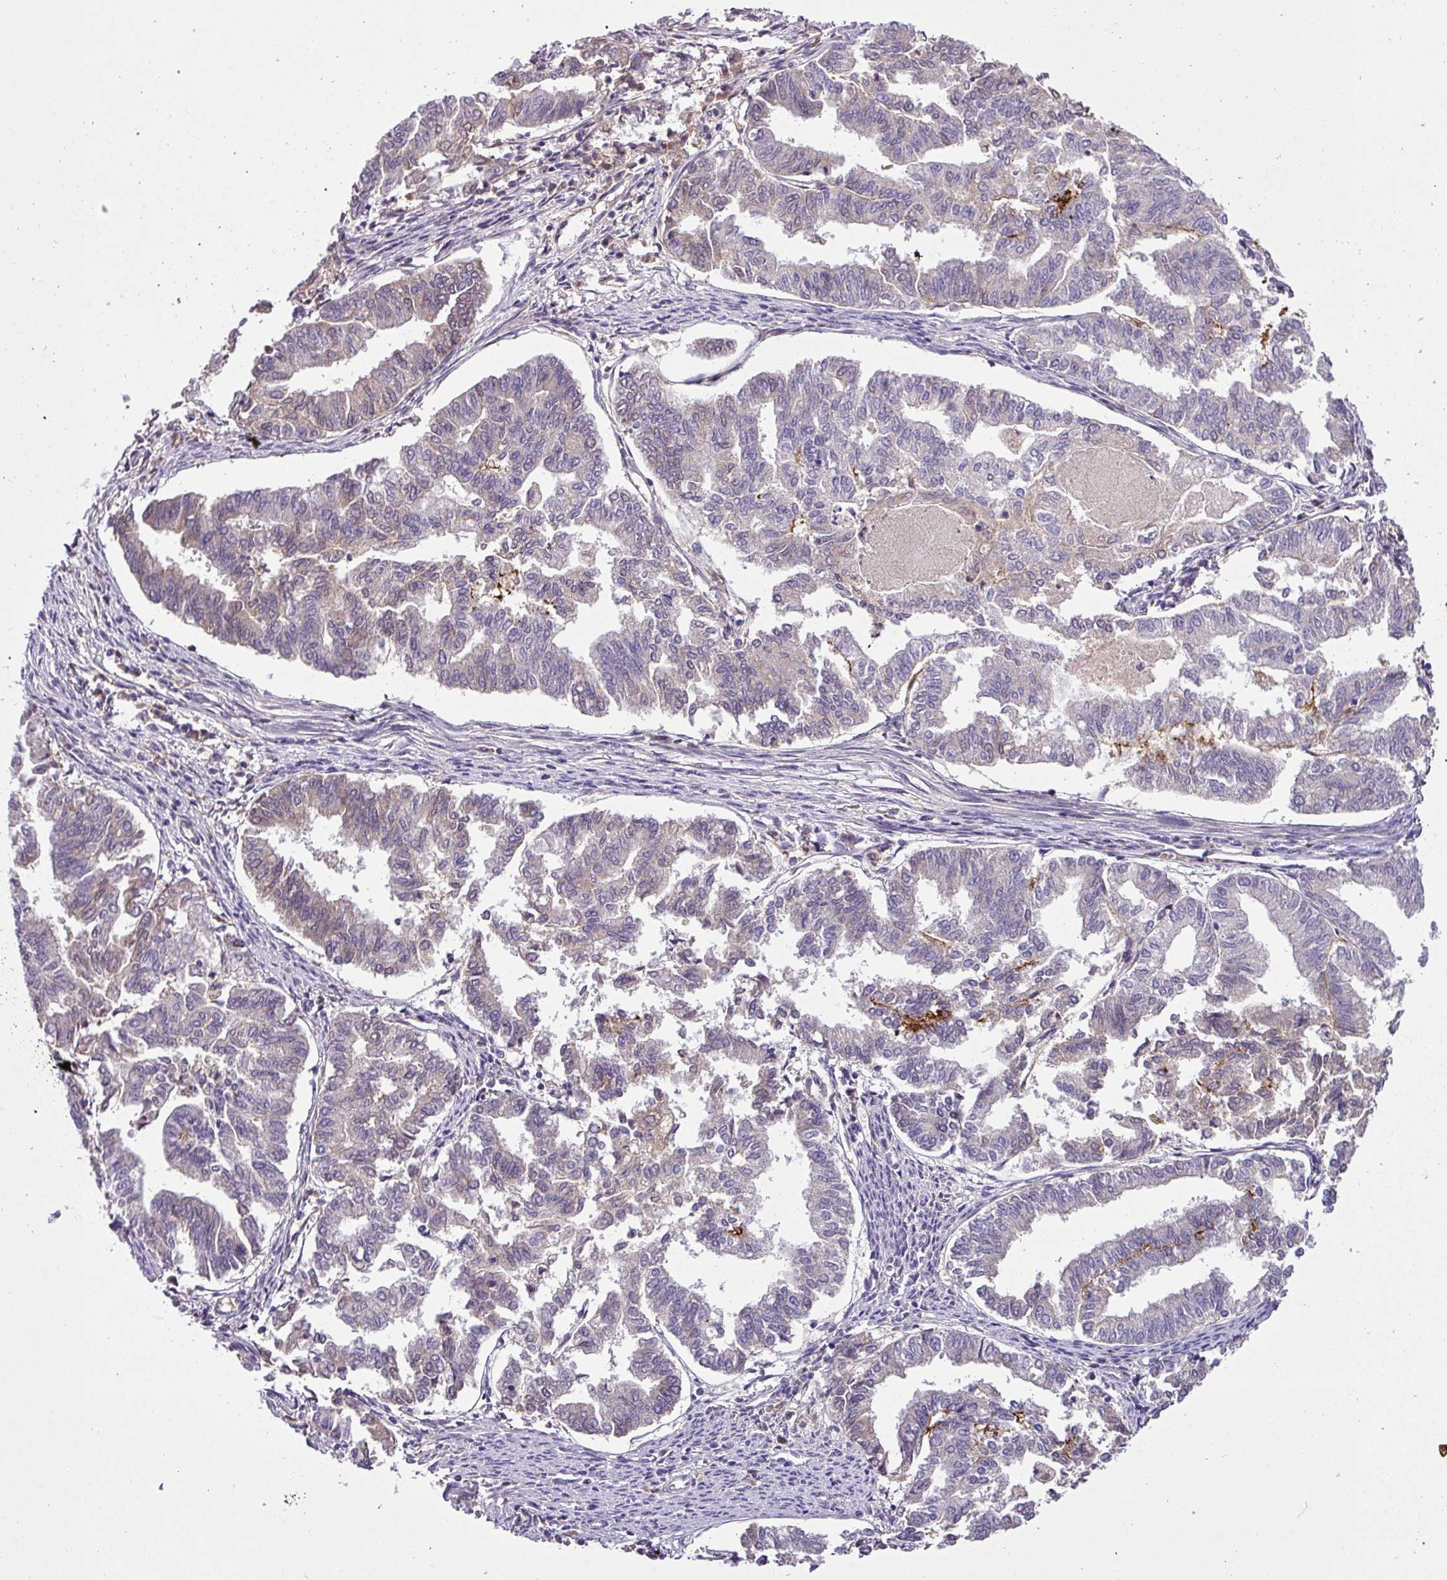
{"staining": {"intensity": "weak", "quantity": "25%-75%", "location": "cytoplasmic/membranous"}, "tissue": "endometrial cancer", "cell_type": "Tumor cells", "image_type": "cancer", "snomed": [{"axis": "morphology", "description": "Adenocarcinoma, NOS"}, {"axis": "topography", "description": "Endometrium"}], "caption": "Adenocarcinoma (endometrial) stained for a protein (brown) exhibits weak cytoplasmic/membranous positive positivity in approximately 25%-75% of tumor cells.", "gene": "ZNF513", "patient": {"sex": "female", "age": 79}}